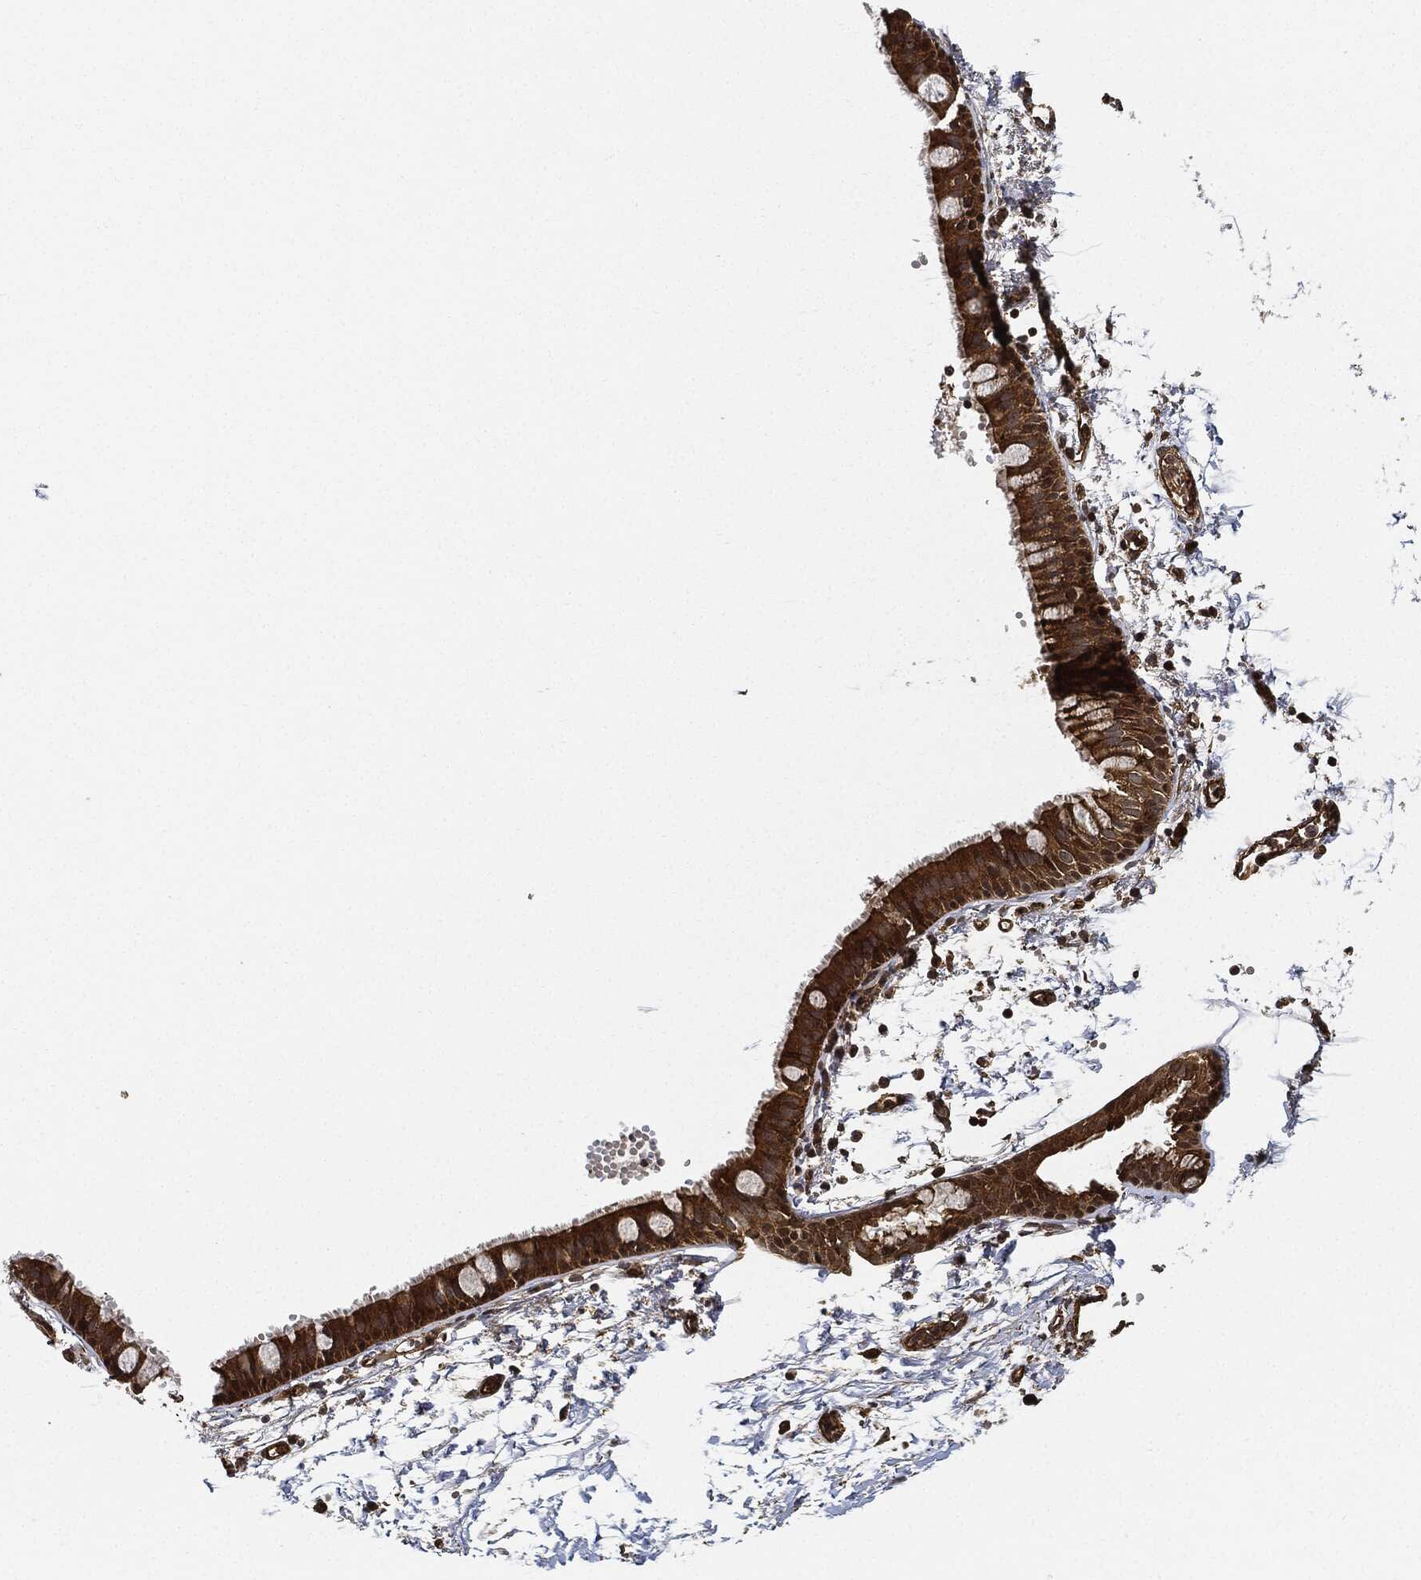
{"staining": {"intensity": "strong", "quantity": ">75%", "location": "cytoplasmic/membranous"}, "tissue": "bronchus", "cell_type": "Respiratory epithelial cells", "image_type": "normal", "snomed": [{"axis": "morphology", "description": "Normal tissue, NOS"}, {"axis": "topography", "description": "Cartilage tissue"}, {"axis": "topography", "description": "Bronchus"}], "caption": "Protein staining of benign bronchus shows strong cytoplasmic/membranous expression in approximately >75% of respiratory epithelial cells.", "gene": "CEP290", "patient": {"sex": "male", "age": 66}}